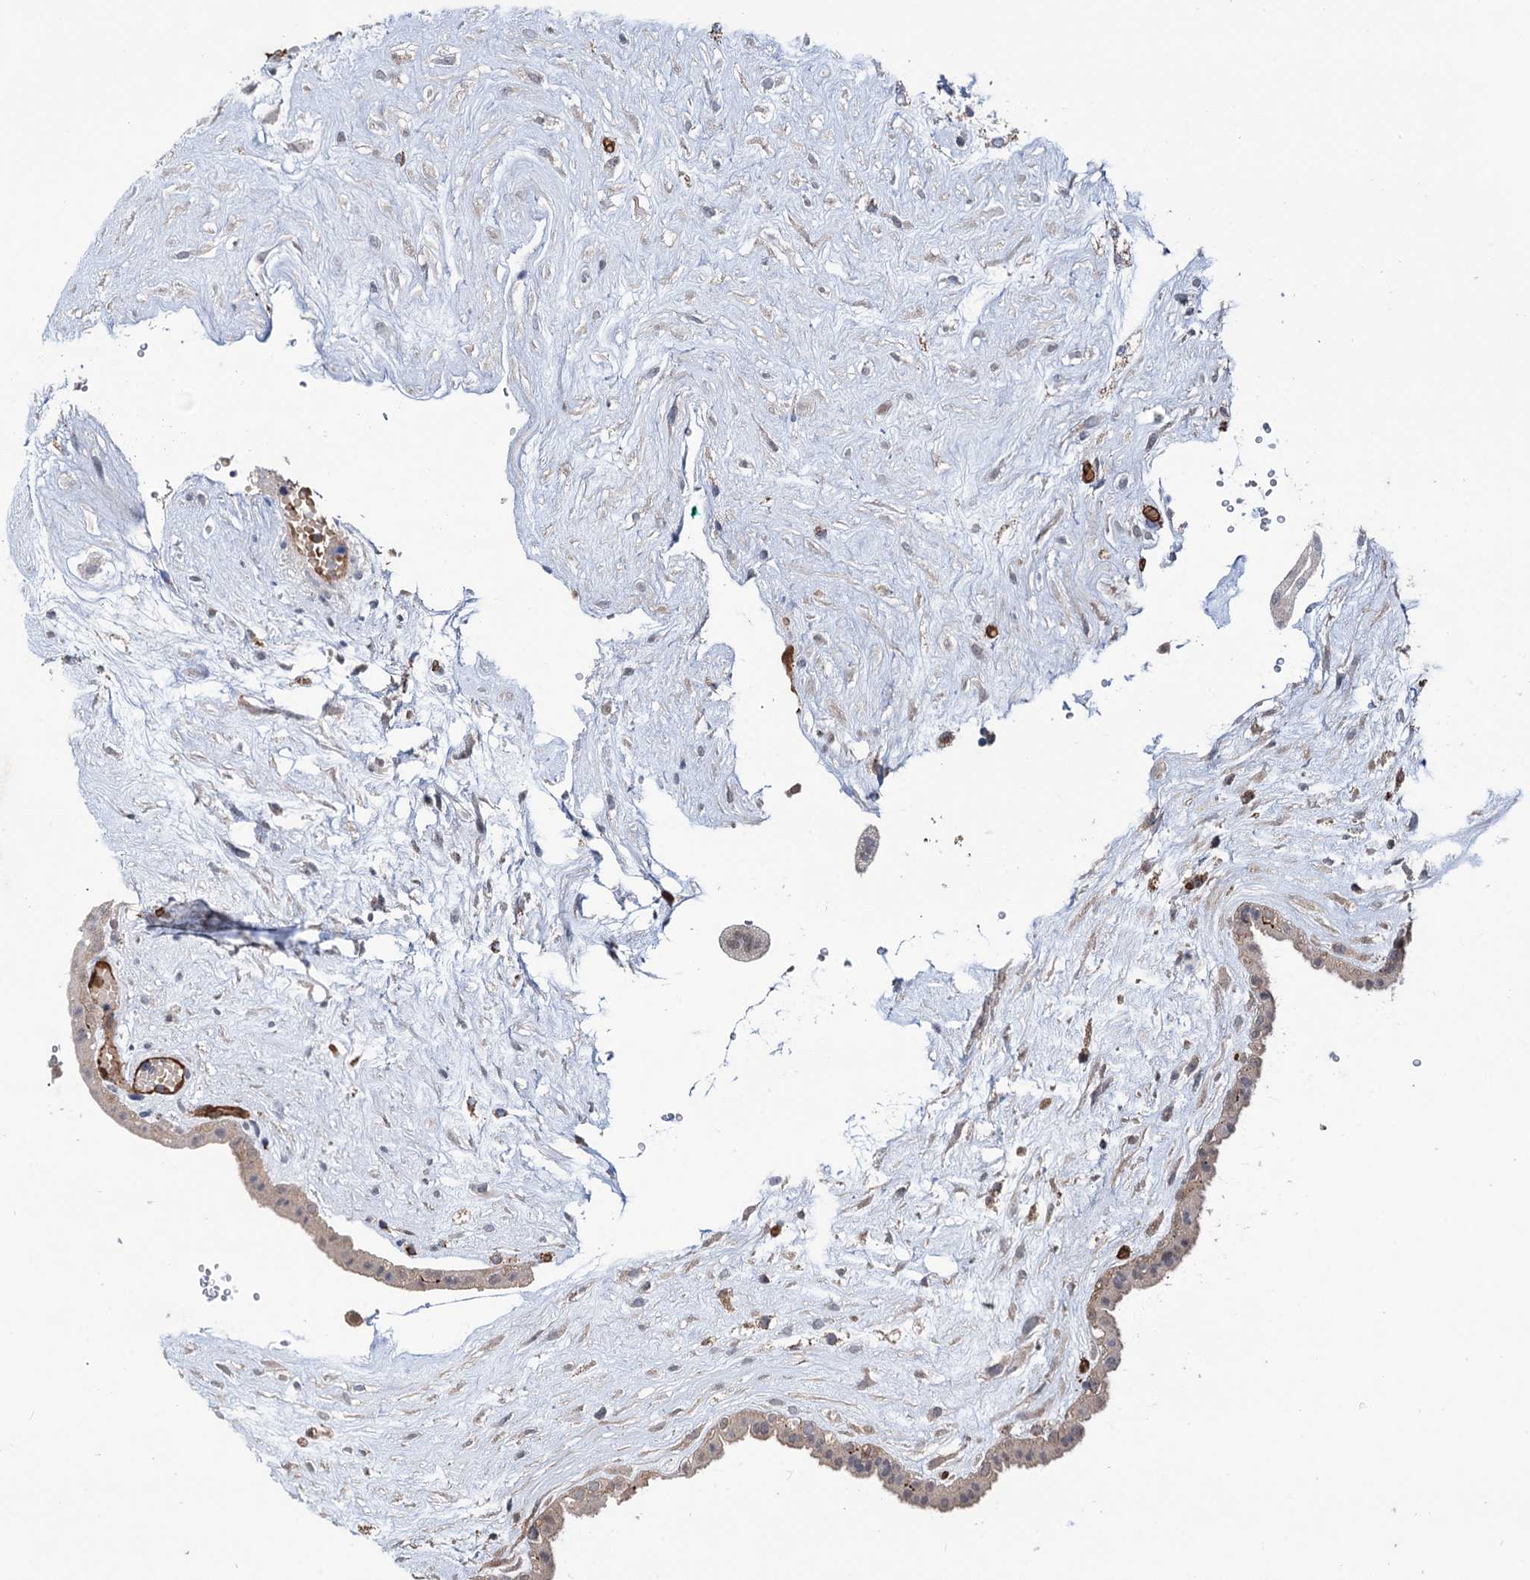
{"staining": {"intensity": "moderate", "quantity": "25%-75%", "location": "cytoplasmic/membranous,nuclear"}, "tissue": "placenta", "cell_type": "Trophoblastic cells", "image_type": "normal", "snomed": [{"axis": "morphology", "description": "Normal tissue, NOS"}, {"axis": "topography", "description": "Placenta"}], "caption": "Brown immunohistochemical staining in benign human placenta shows moderate cytoplasmic/membranous,nuclear positivity in about 25%-75% of trophoblastic cells. (Brightfield microscopy of DAB IHC at high magnification).", "gene": "NCAPD2", "patient": {"sex": "female", "age": 18}}